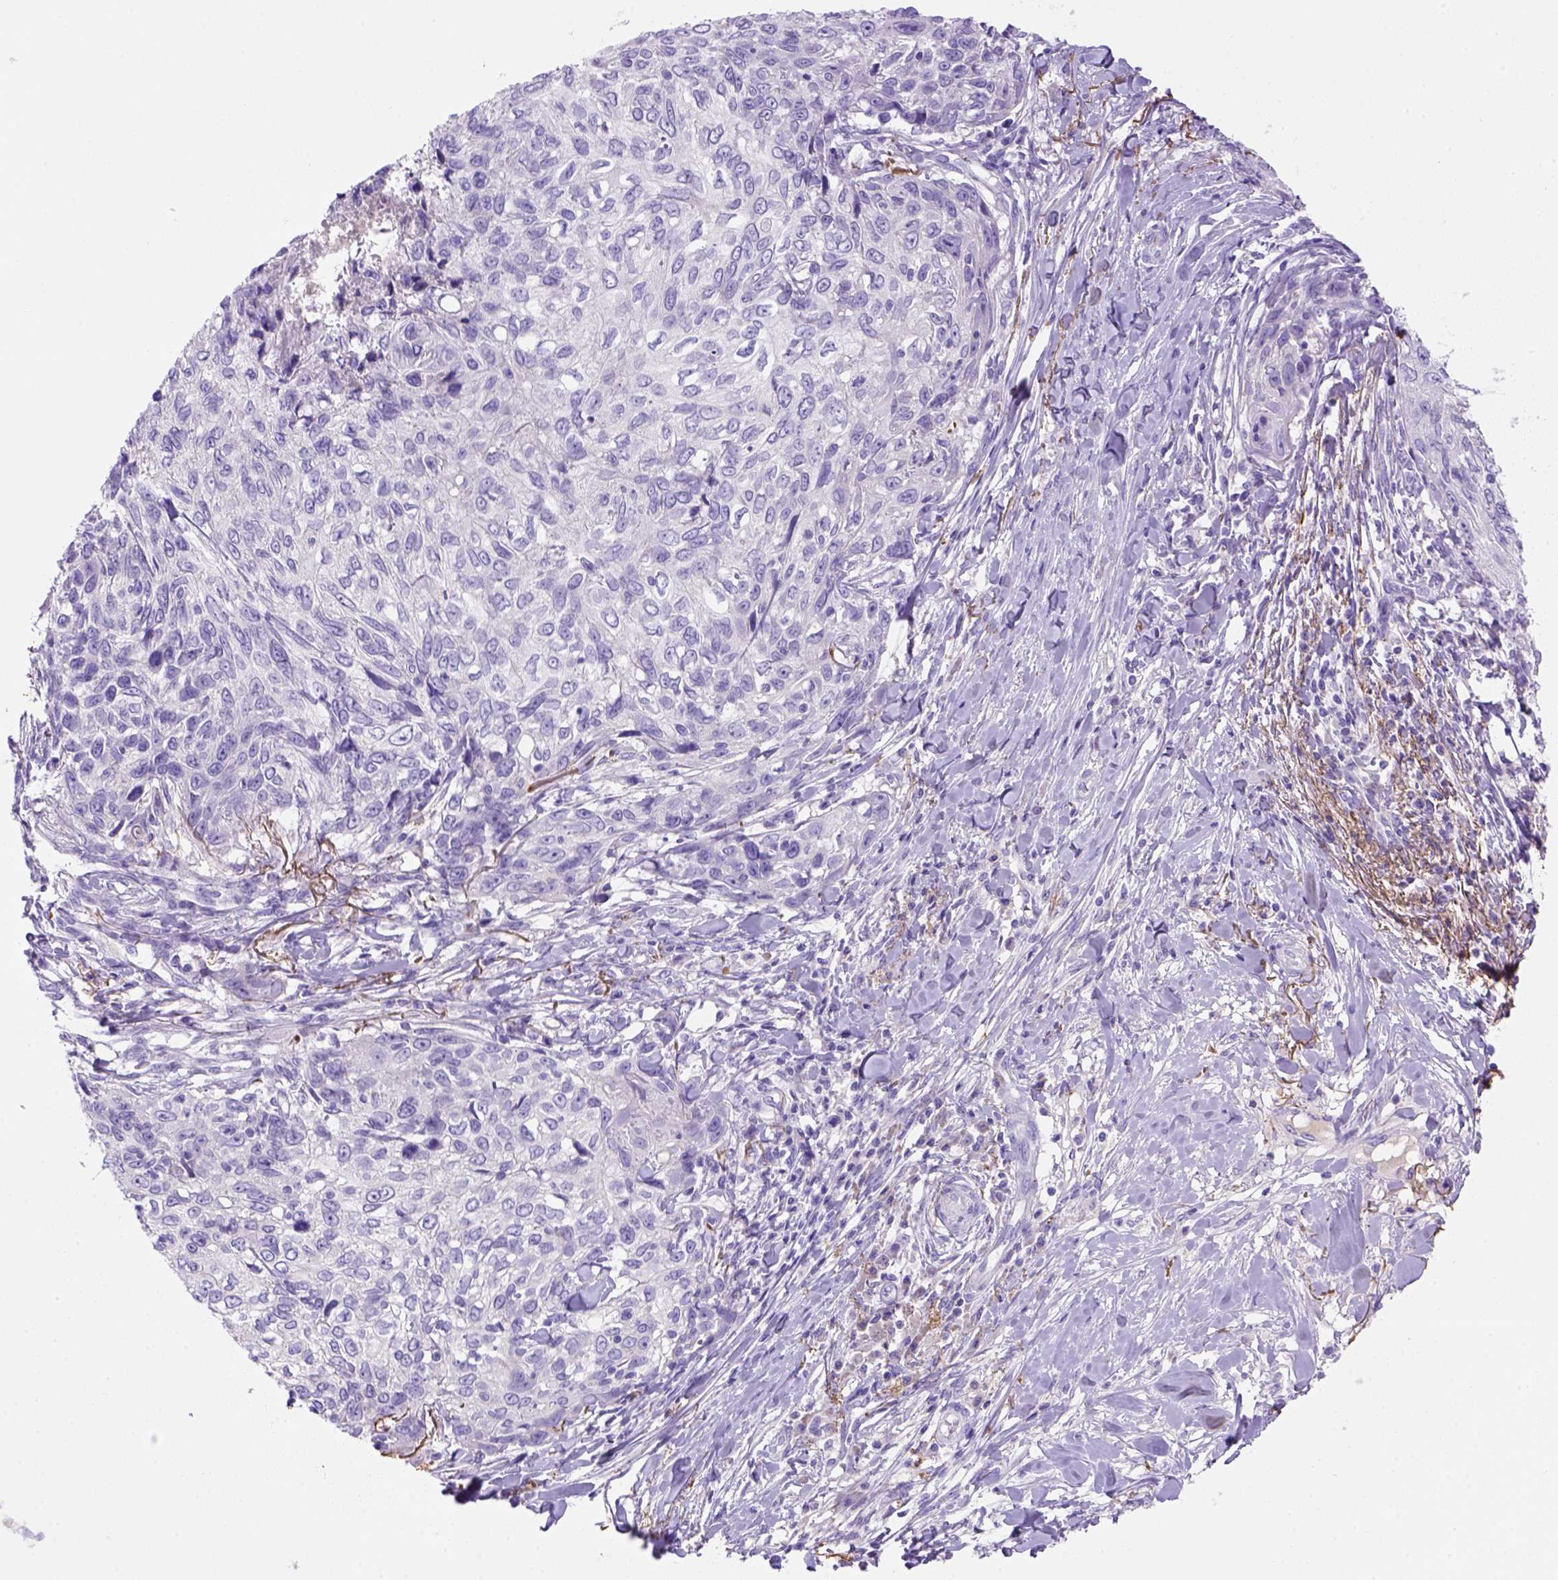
{"staining": {"intensity": "negative", "quantity": "none", "location": "none"}, "tissue": "skin cancer", "cell_type": "Tumor cells", "image_type": "cancer", "snomed": [{"axis": "morphology", "description": "Squamous cell carcinoma, NOS"}, {"axis": "topography", "description": "Skin"}], "caption": "Tumor cells show no significant positivity in squamous cell carcinoma (skin). (DAB (3,3'-diaminobenzidine) immunohistochemistry (IHC) with hematoxylin counter stain).", "gene": "SIRPD", "patient": {"sex": "male", "age": 92}}